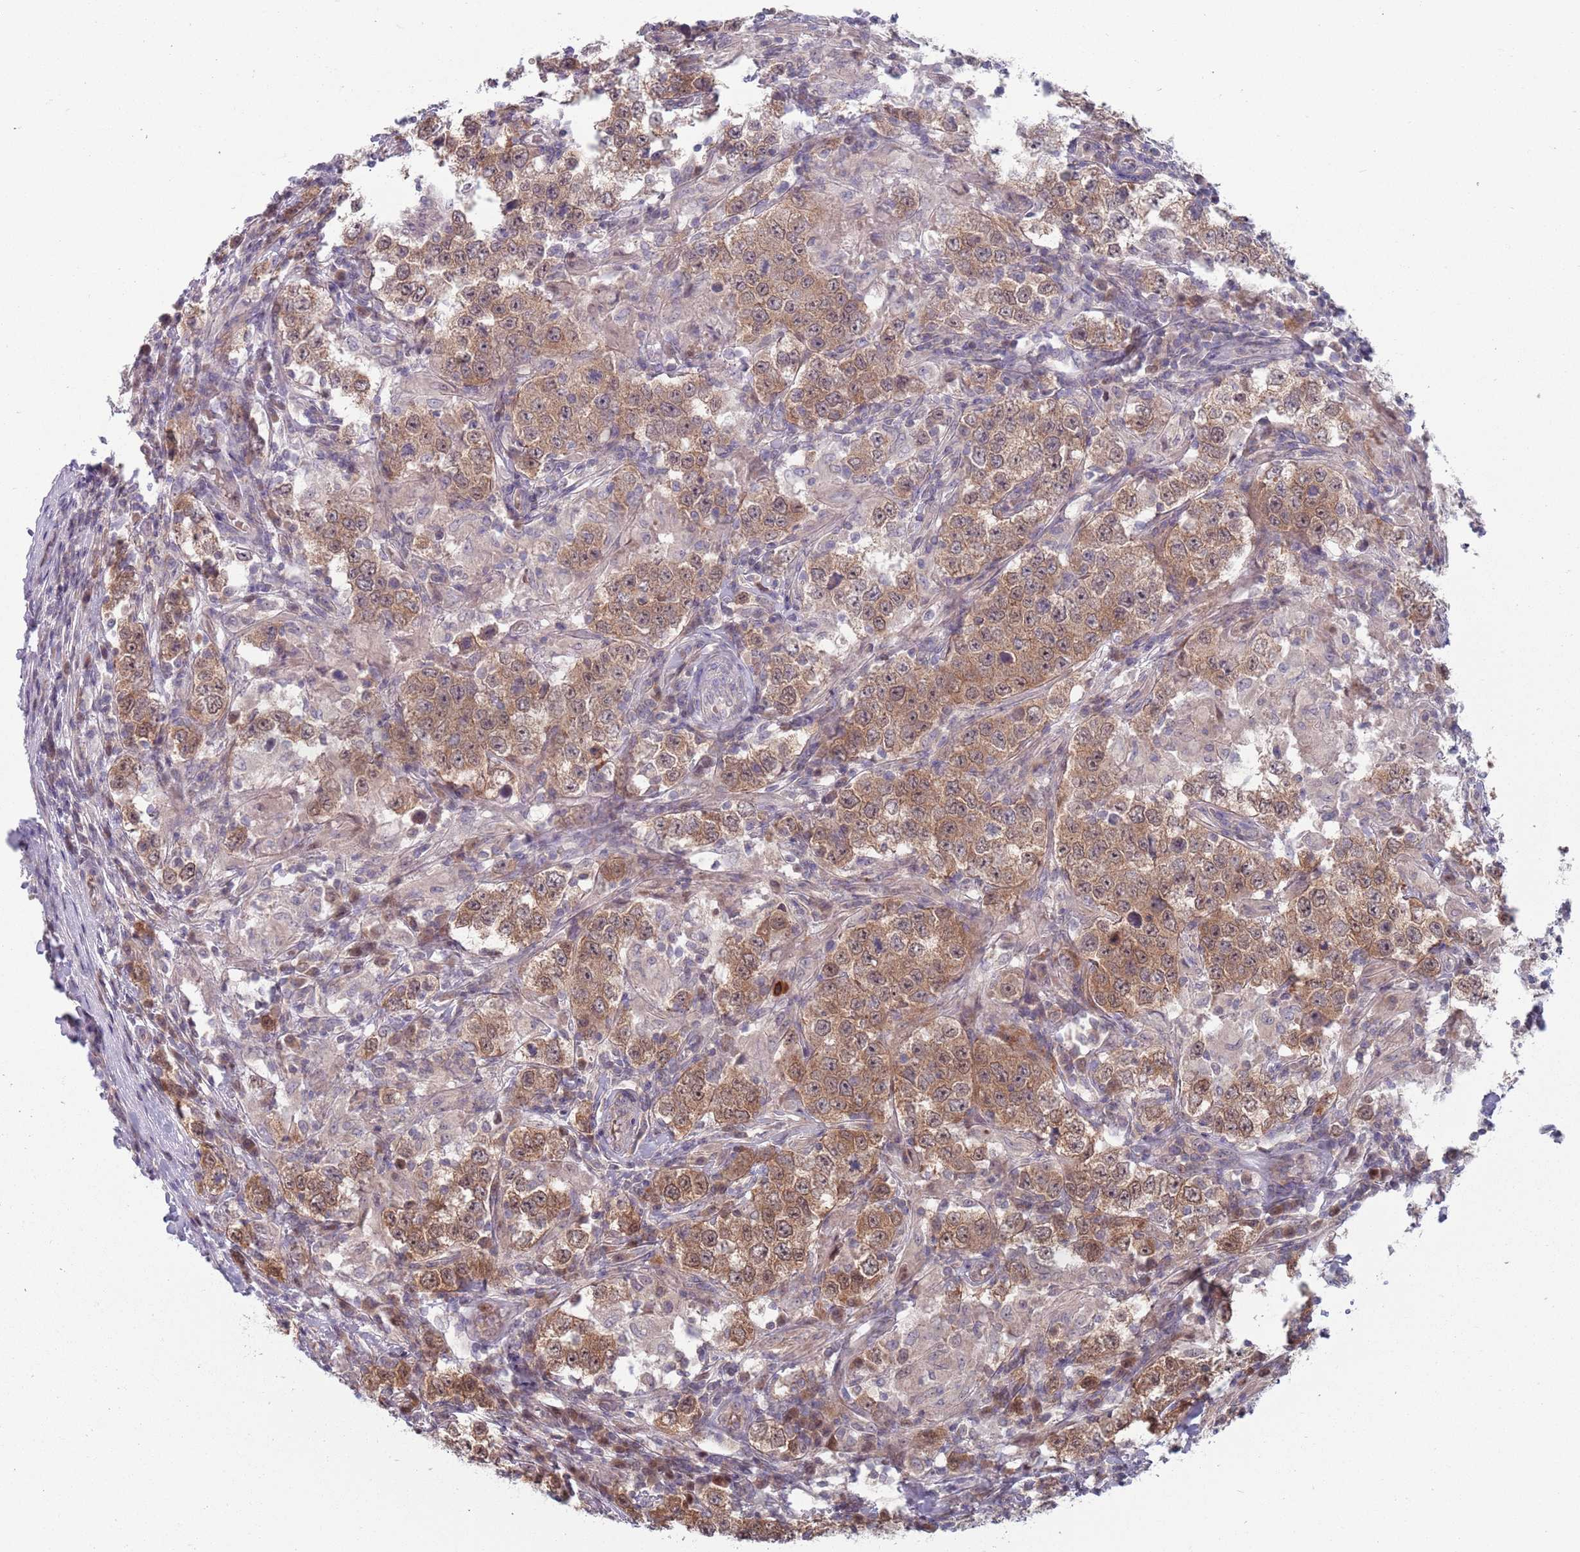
{"staining": {"intensity": "moderate", "quantity": ">75%", "location": "cytoplasmic/membranous"}, "tissue": "testis cancer", "cell_type": "Tumor cells", "image_type": "cancer", "snomed": [{"axis": "morphology", "description": "Seminoma, NOS"}, {"axis": "morphology", "description": "Carcinoma, Embryonal, NOS"}, {"axis": "topography", "description": "Testis"}], "caption": "IHC histopathology image of human seminoma (testis) stained for a protein (brown), which demonstrates medium levels of moderate cytoplasmic/membranous staining in about >75% of tumor cells.", "gene": "CLNS1A", "patient": {"sex": "male", "age": 41}}